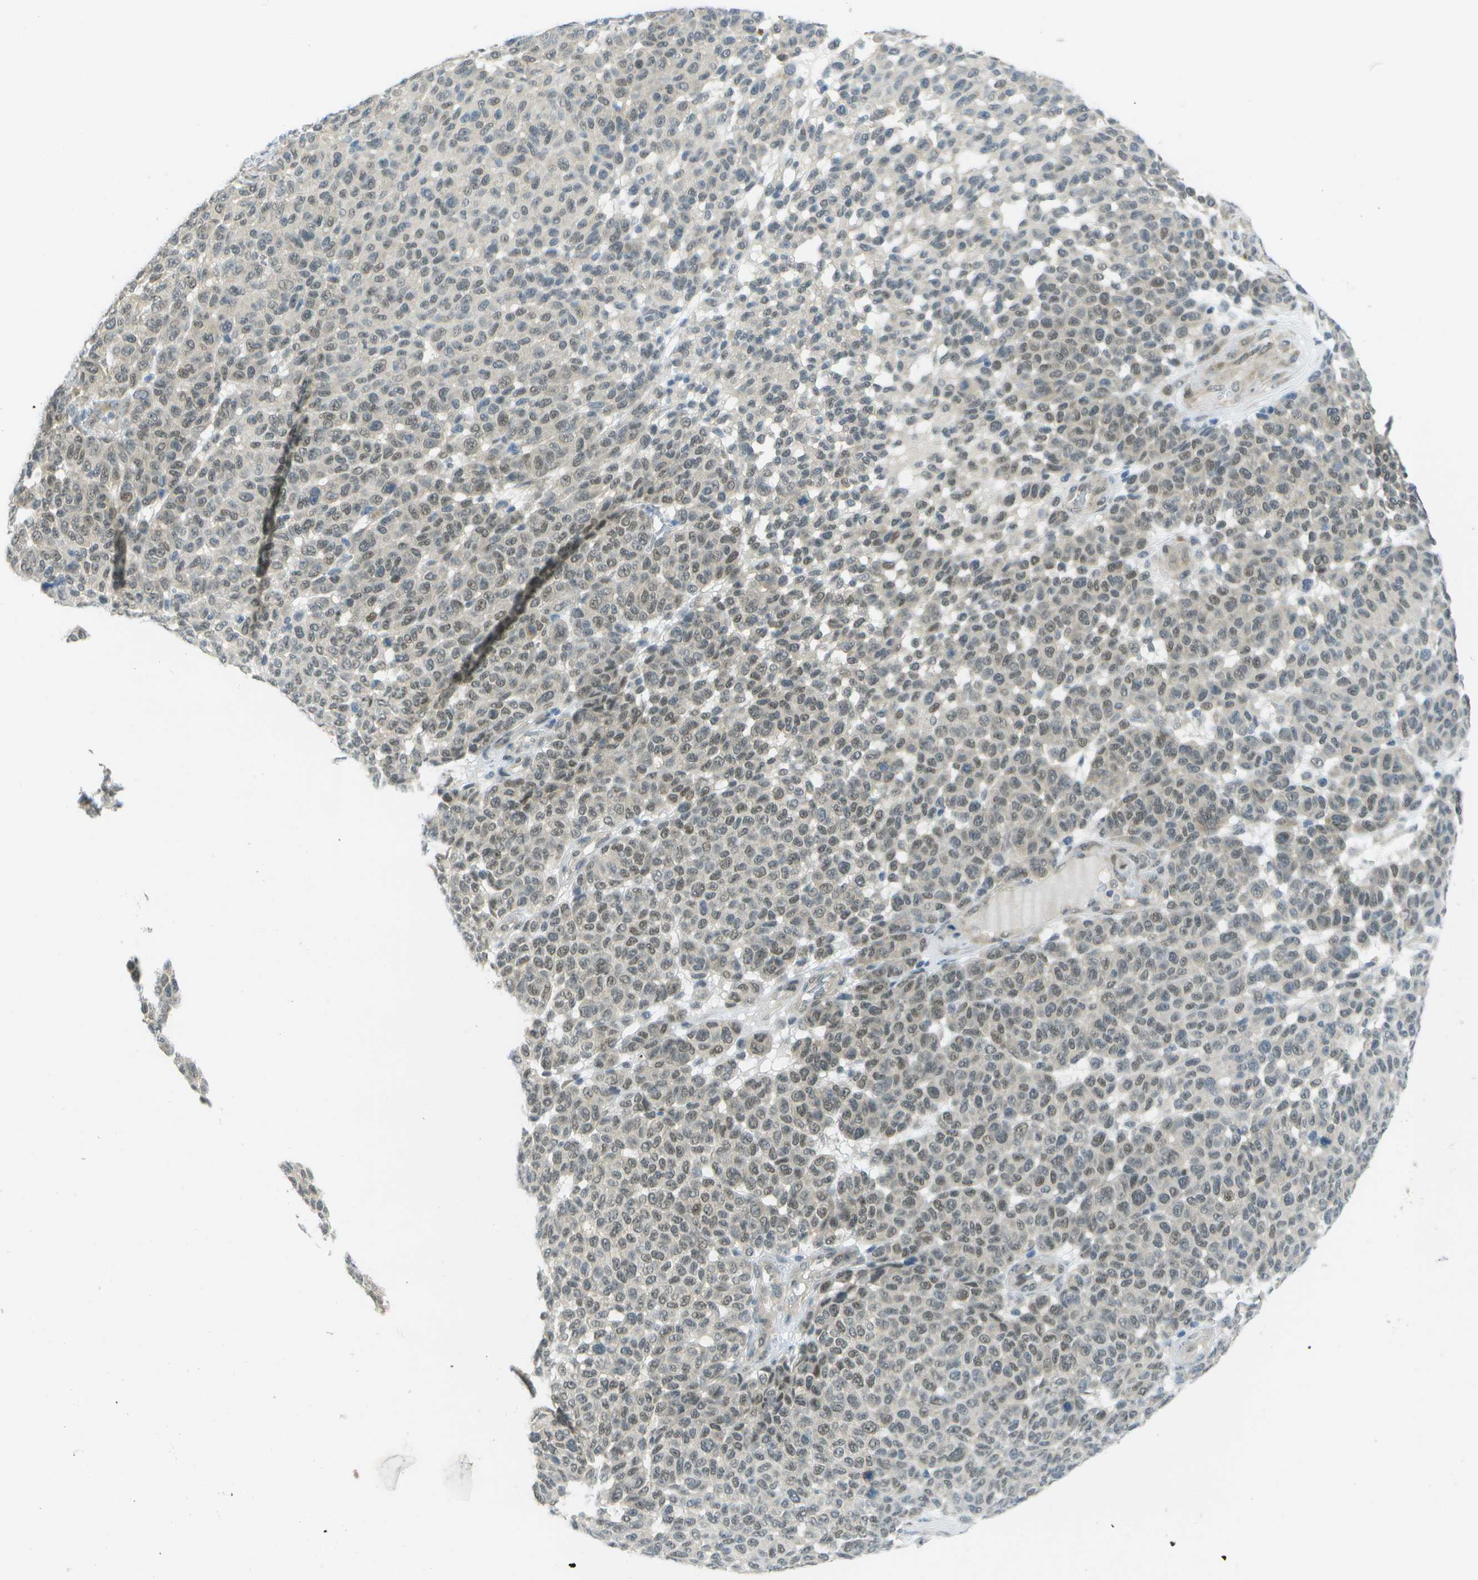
{"staining": {"intensity": "weak", "quantity": "25%-75%", "location": "nuclear"}, "tissue": "melanoma", "cell_type": "Tumor cells", "image_type": "cancer", "snomed": [{"axis": "morphology", "description": "Malignant melanoma, NOS"}, {"axis": "topography", "description": "Skin"}], "caption": "A histopathology image showing weak nuclear positivity in approximately 25%-75% of tumor cells in melanoma, as visualized by brown immunohistochemical staining.", "gene": "ARID1B", "patient": {"sex": "male", "age": 59}}